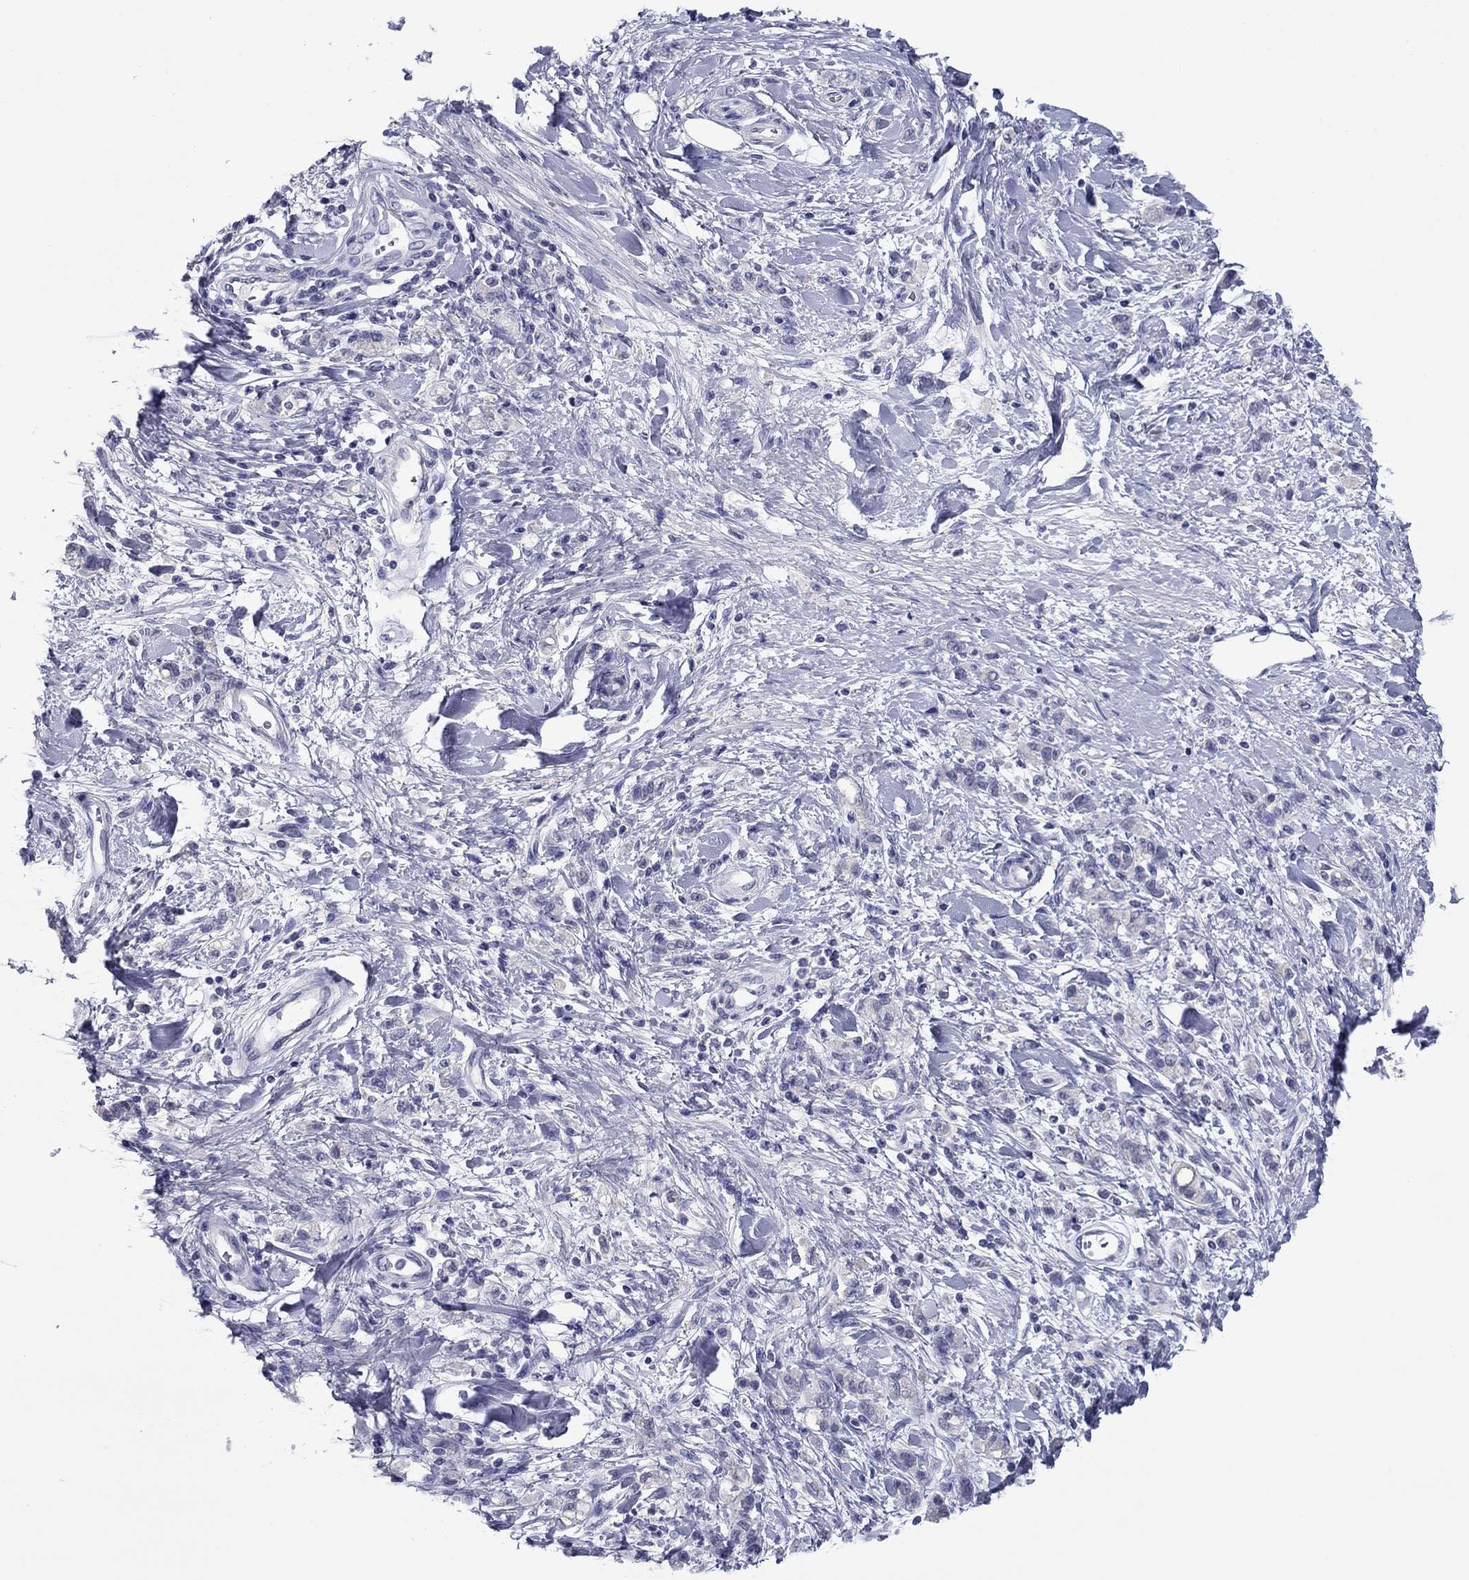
{"staining": {"intensity": "negative", "quantity": "none", "location": "none"}, "tissue": "stomach cancer", "cell_type": "Tumor cells", "image_type": "cancer", "snomed": [{"axis": "morphology", "description": "Adenocarcinoma, NOS"}, {"axis": "topography", "description": "Stomach"}], "caption": "Immunohistochemistry of human stomach adenocarcinoma demonstrates no staining in tumor cells.", "gene": "TCFL5", "patient": {"sex": "male", "age": 77}}